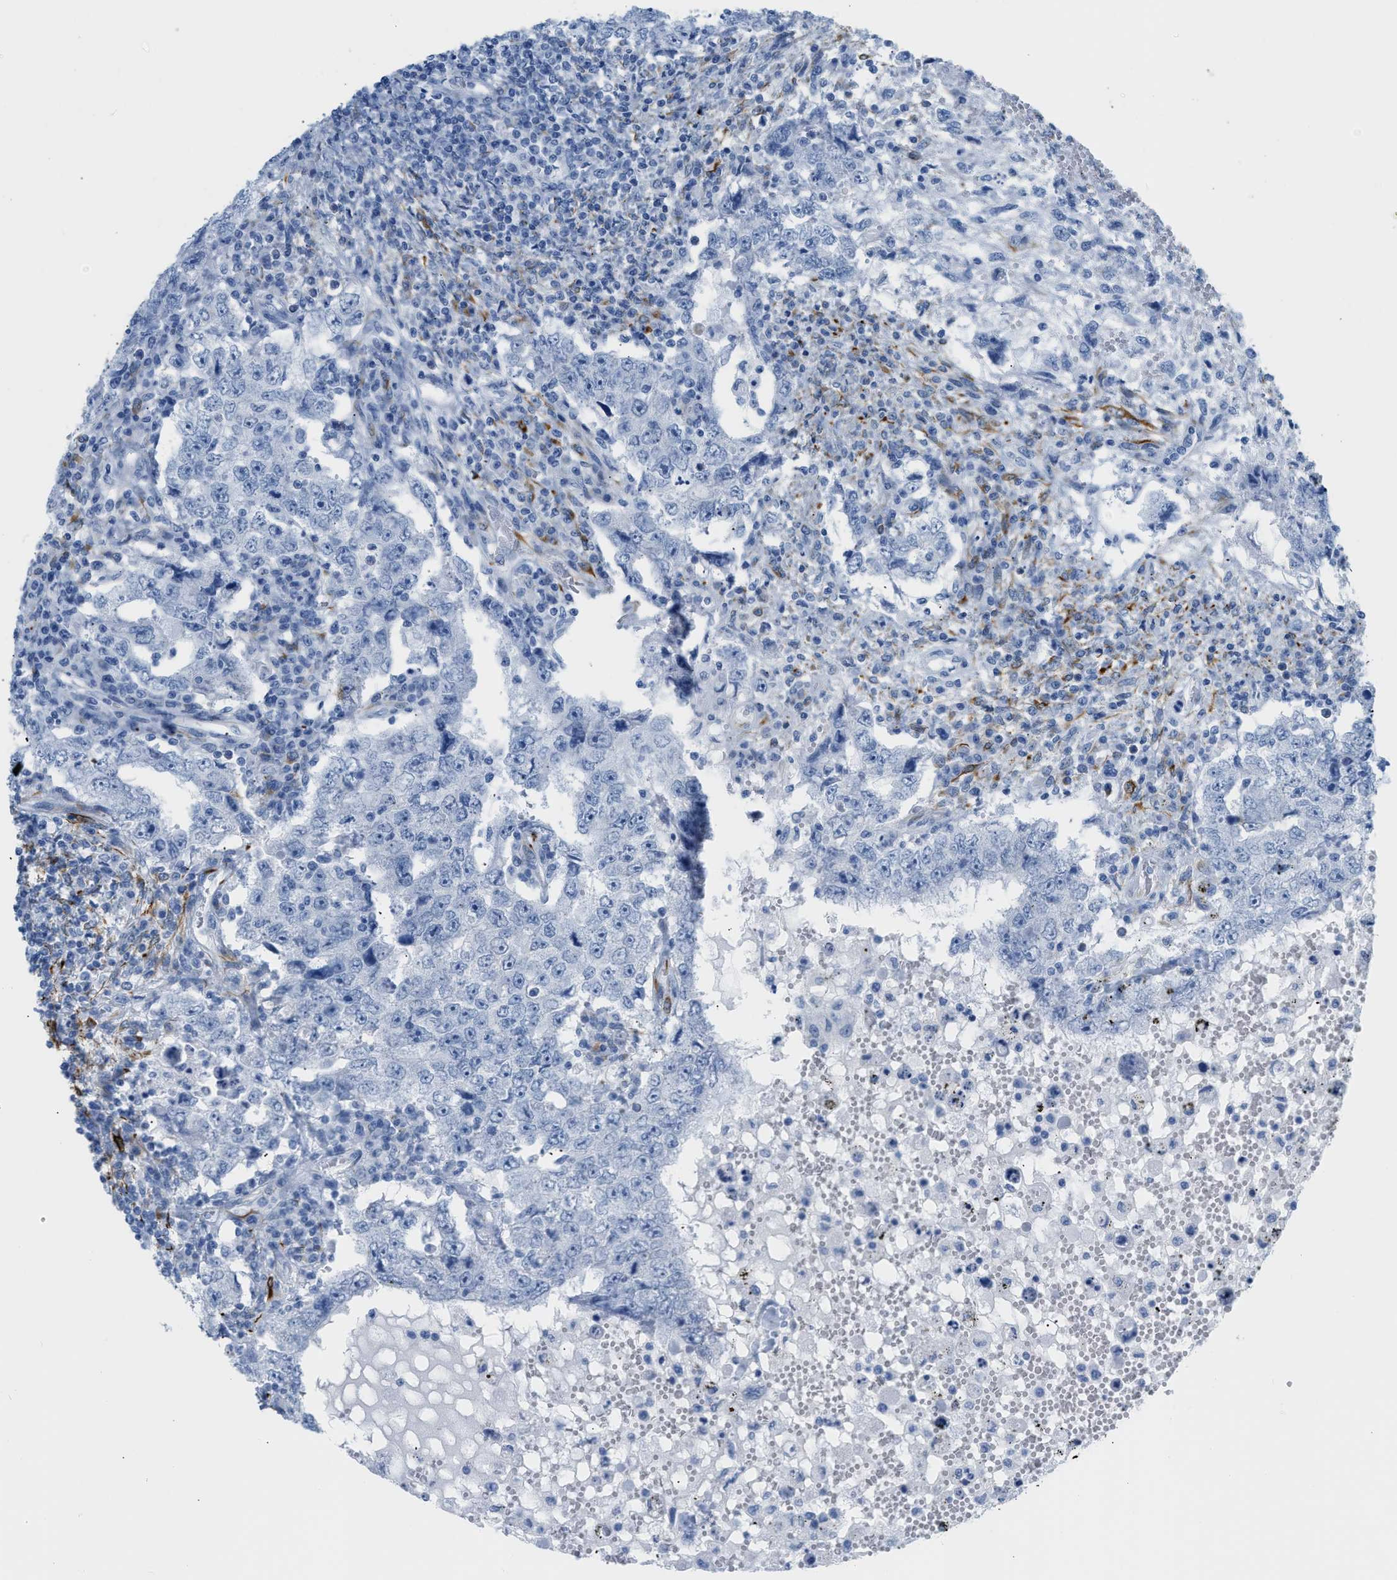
{"staining": {"intensity": "negative", "quantity": "none", "location": "none"}, "tissue": "testis cancer", "cell_type": "Tumor cells", "image_type": "cancer", "snomed": [{"axis": "morphology", "description": "Carcinoma, Embryonal, NOS"}, {"axis": "topography", "description": "Testis"}], "caption": "DAB immunohistochemical staining of embryonal carcinoma (testis) exhibits no significant positivity in tumor cells. Nuclei are stained in blue.", "gene": "DES", "patient": {"sex": "male", "age": 26}}